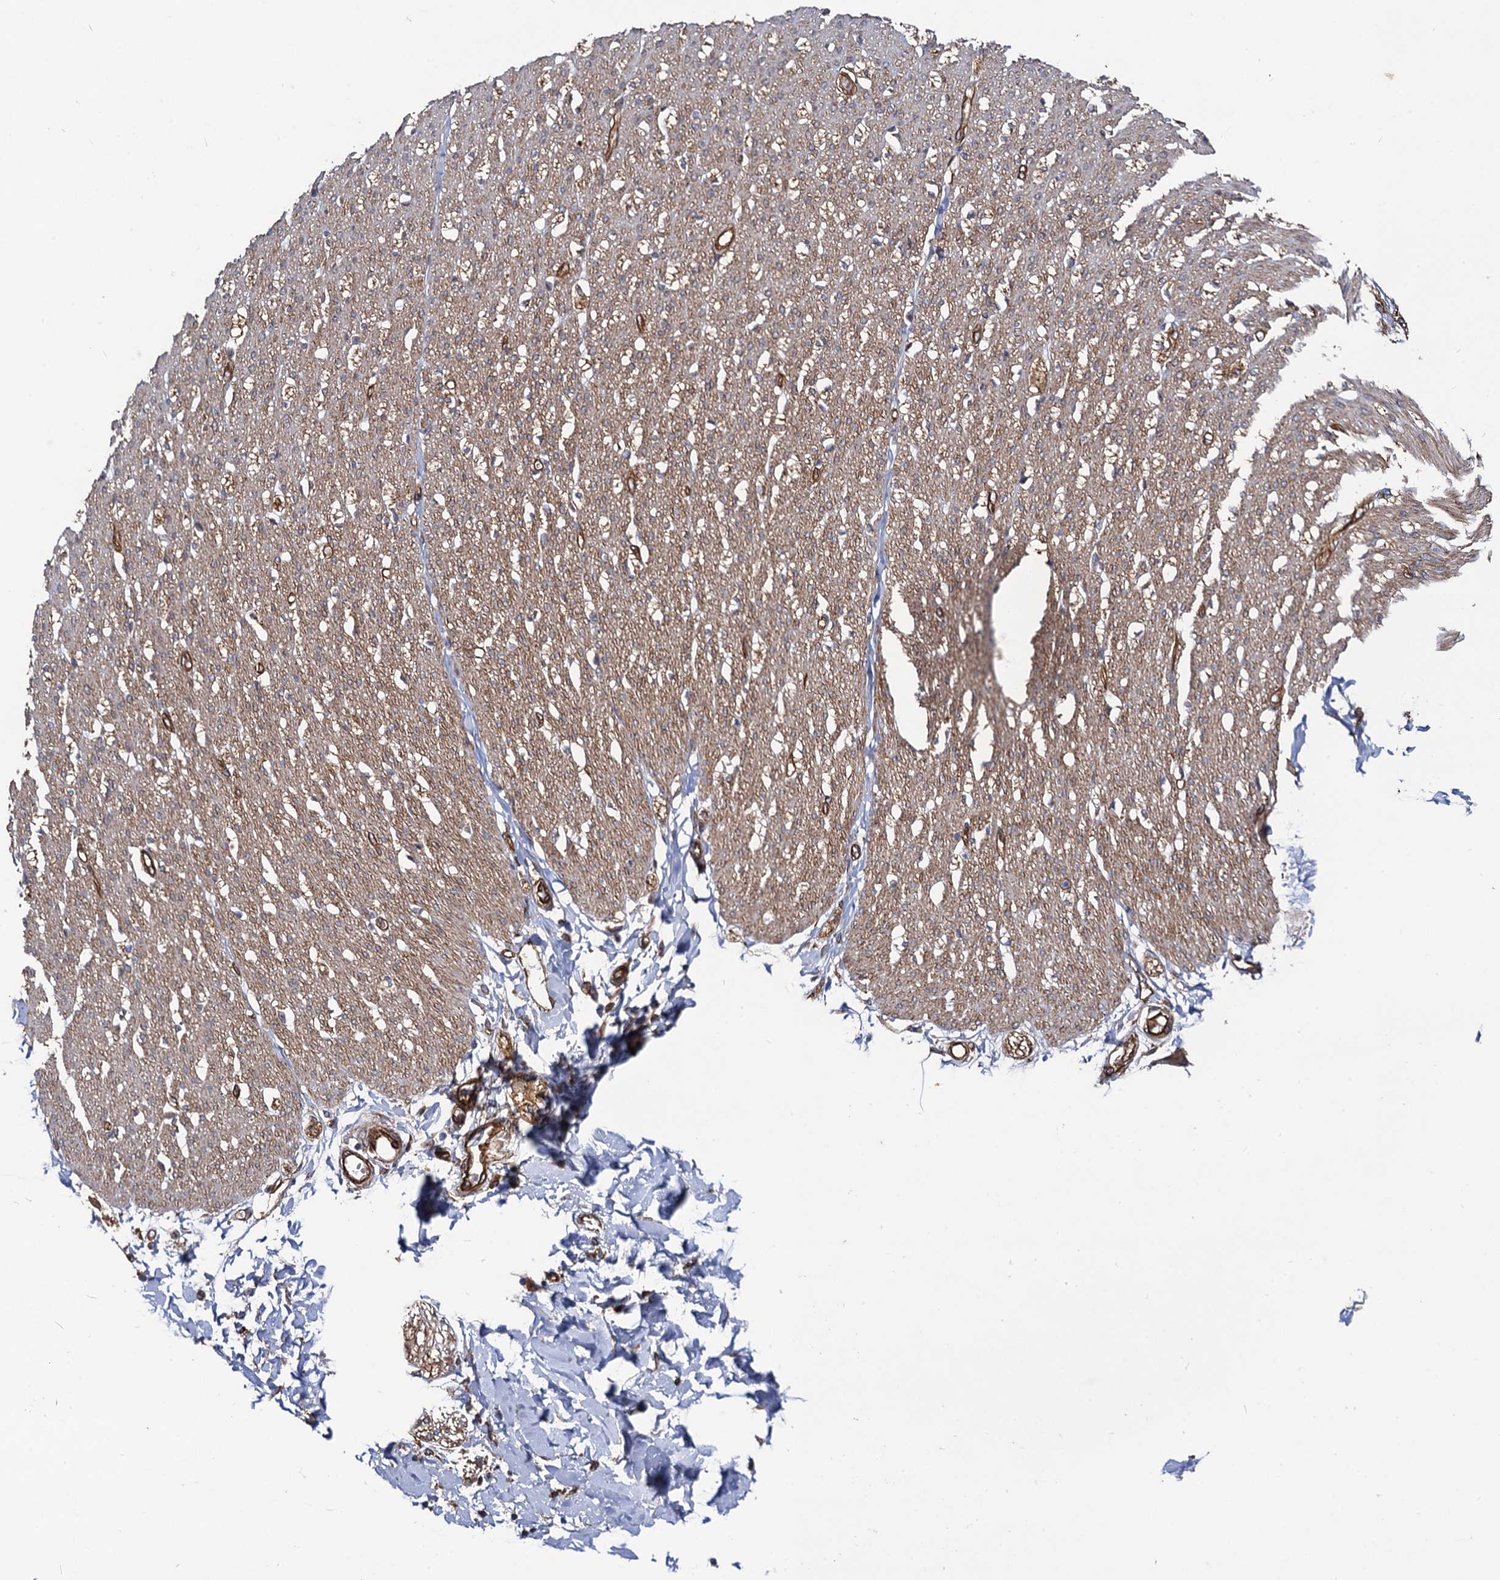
{"staining": {"intensity": "moderate", "quantity": ">75%", "location": "cytoplasmic/membranous"}, "tissue": "smooth muscle", "cell_type": "Smooth muscle cells", "image_type": "normal", "snomed": [{"axis": "morphology", "description": "Normal tissue, NOS"}, {"axis": "morphology", "description": "Adenocarcinoma, NOS"}, {"axis": "topography", "description": "Colon"}, {"axis": "topography", "description": "Peripheral nerve tissue"}], "caption": "The histopathology image exhibits a brown stain indicating the presence of a protein in the cytoplasmic/membranous of smooth muscle cells in smooth muscle.", "gene": "CIP2A", "patient": {"sex": "male", "age": 14}}